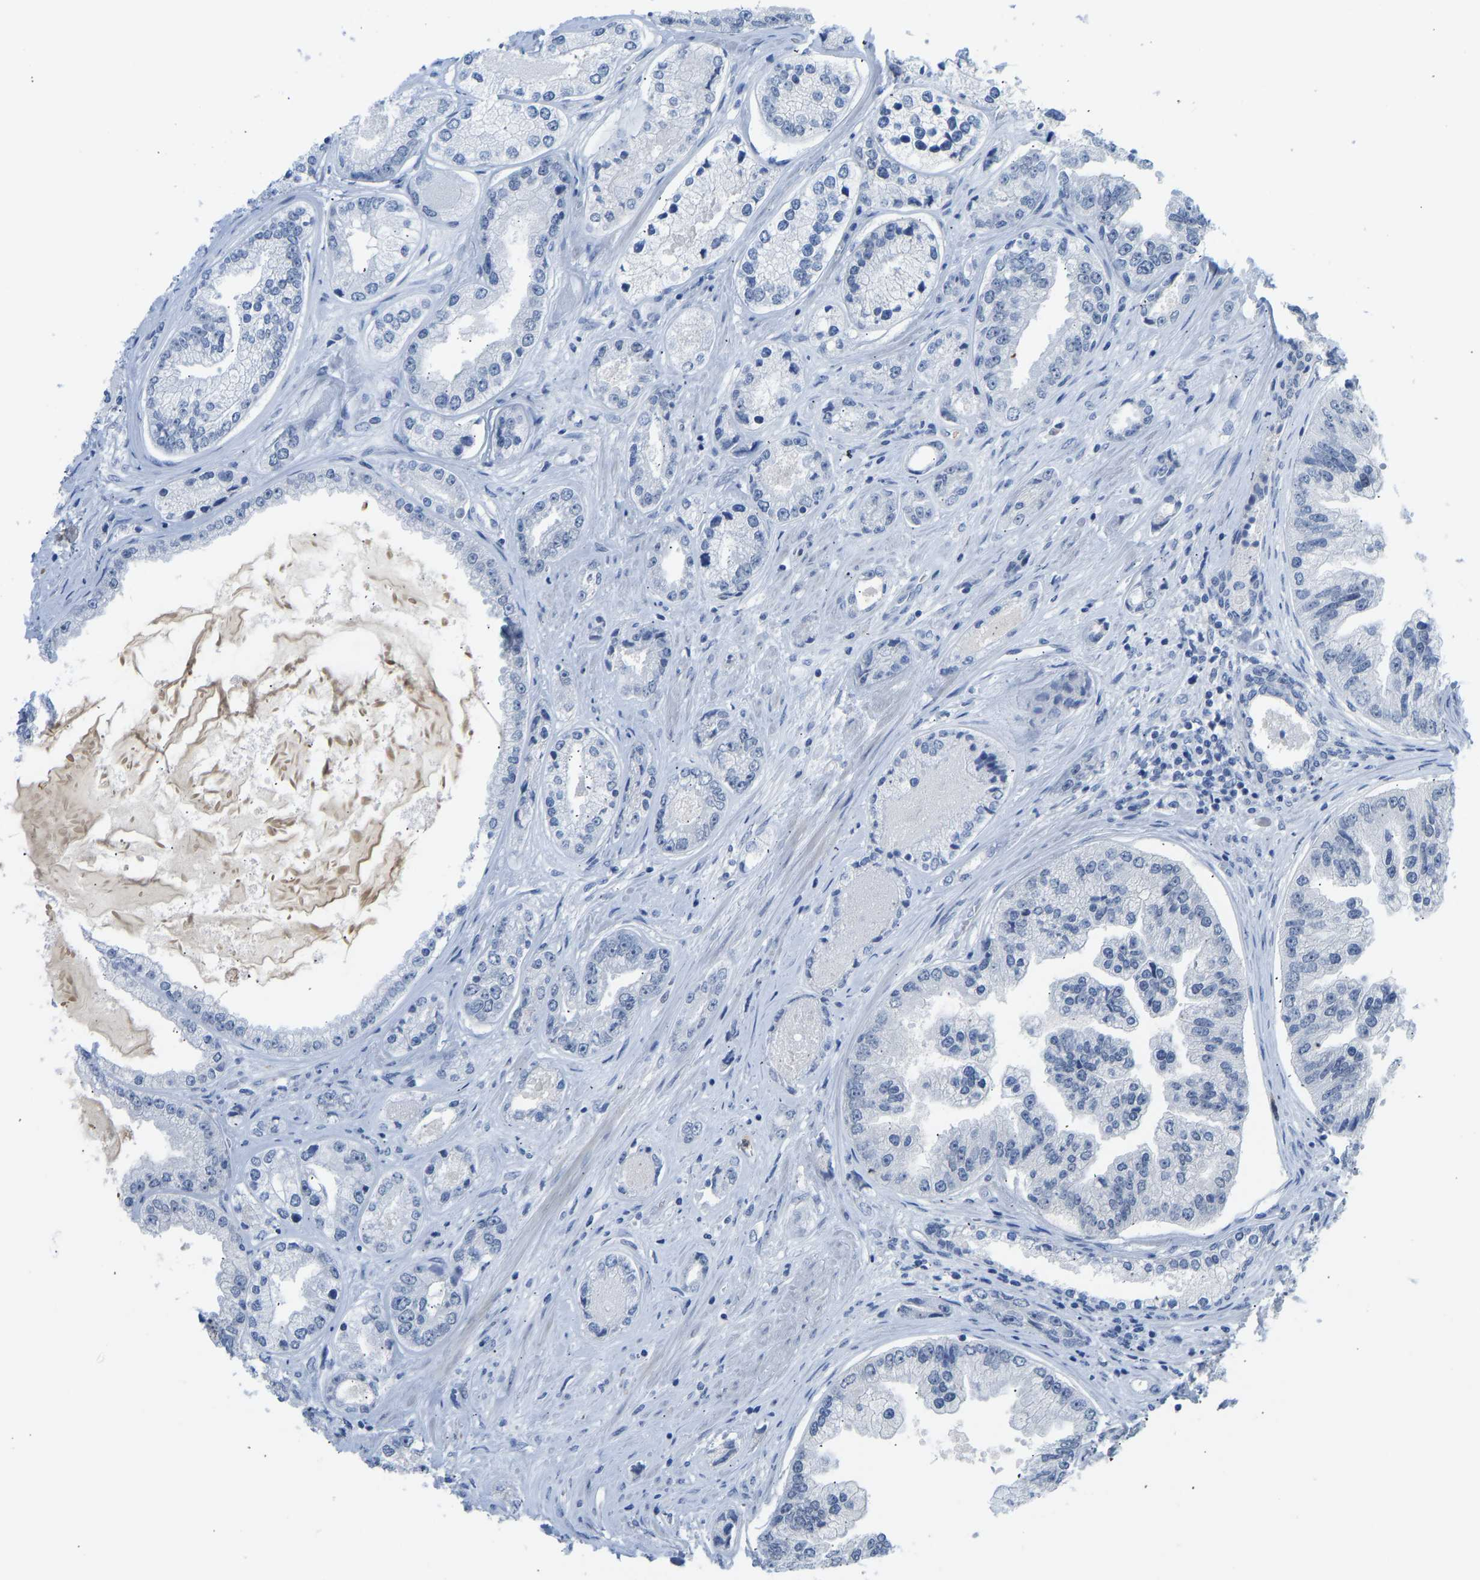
{"staining": {"intensity": "negative", "quantity": "none", "location": "none"}, "tissue": "prostate cancer", "cell_type": "Tumor cells", "image_type": "cancer", "snomed": [{"axis": "morphology", "description": "Adenocarcinoma, High grade"}, {"axis": "topography", "description": "Prostate"}], "caption": "Immunohistochemistry of human prostate cancer (adenocarcinoma (high-grade)) reveals no staining in tumor cells.", "gene": "TXNDC2", "patient": {"sex": "male", "age": 61}}